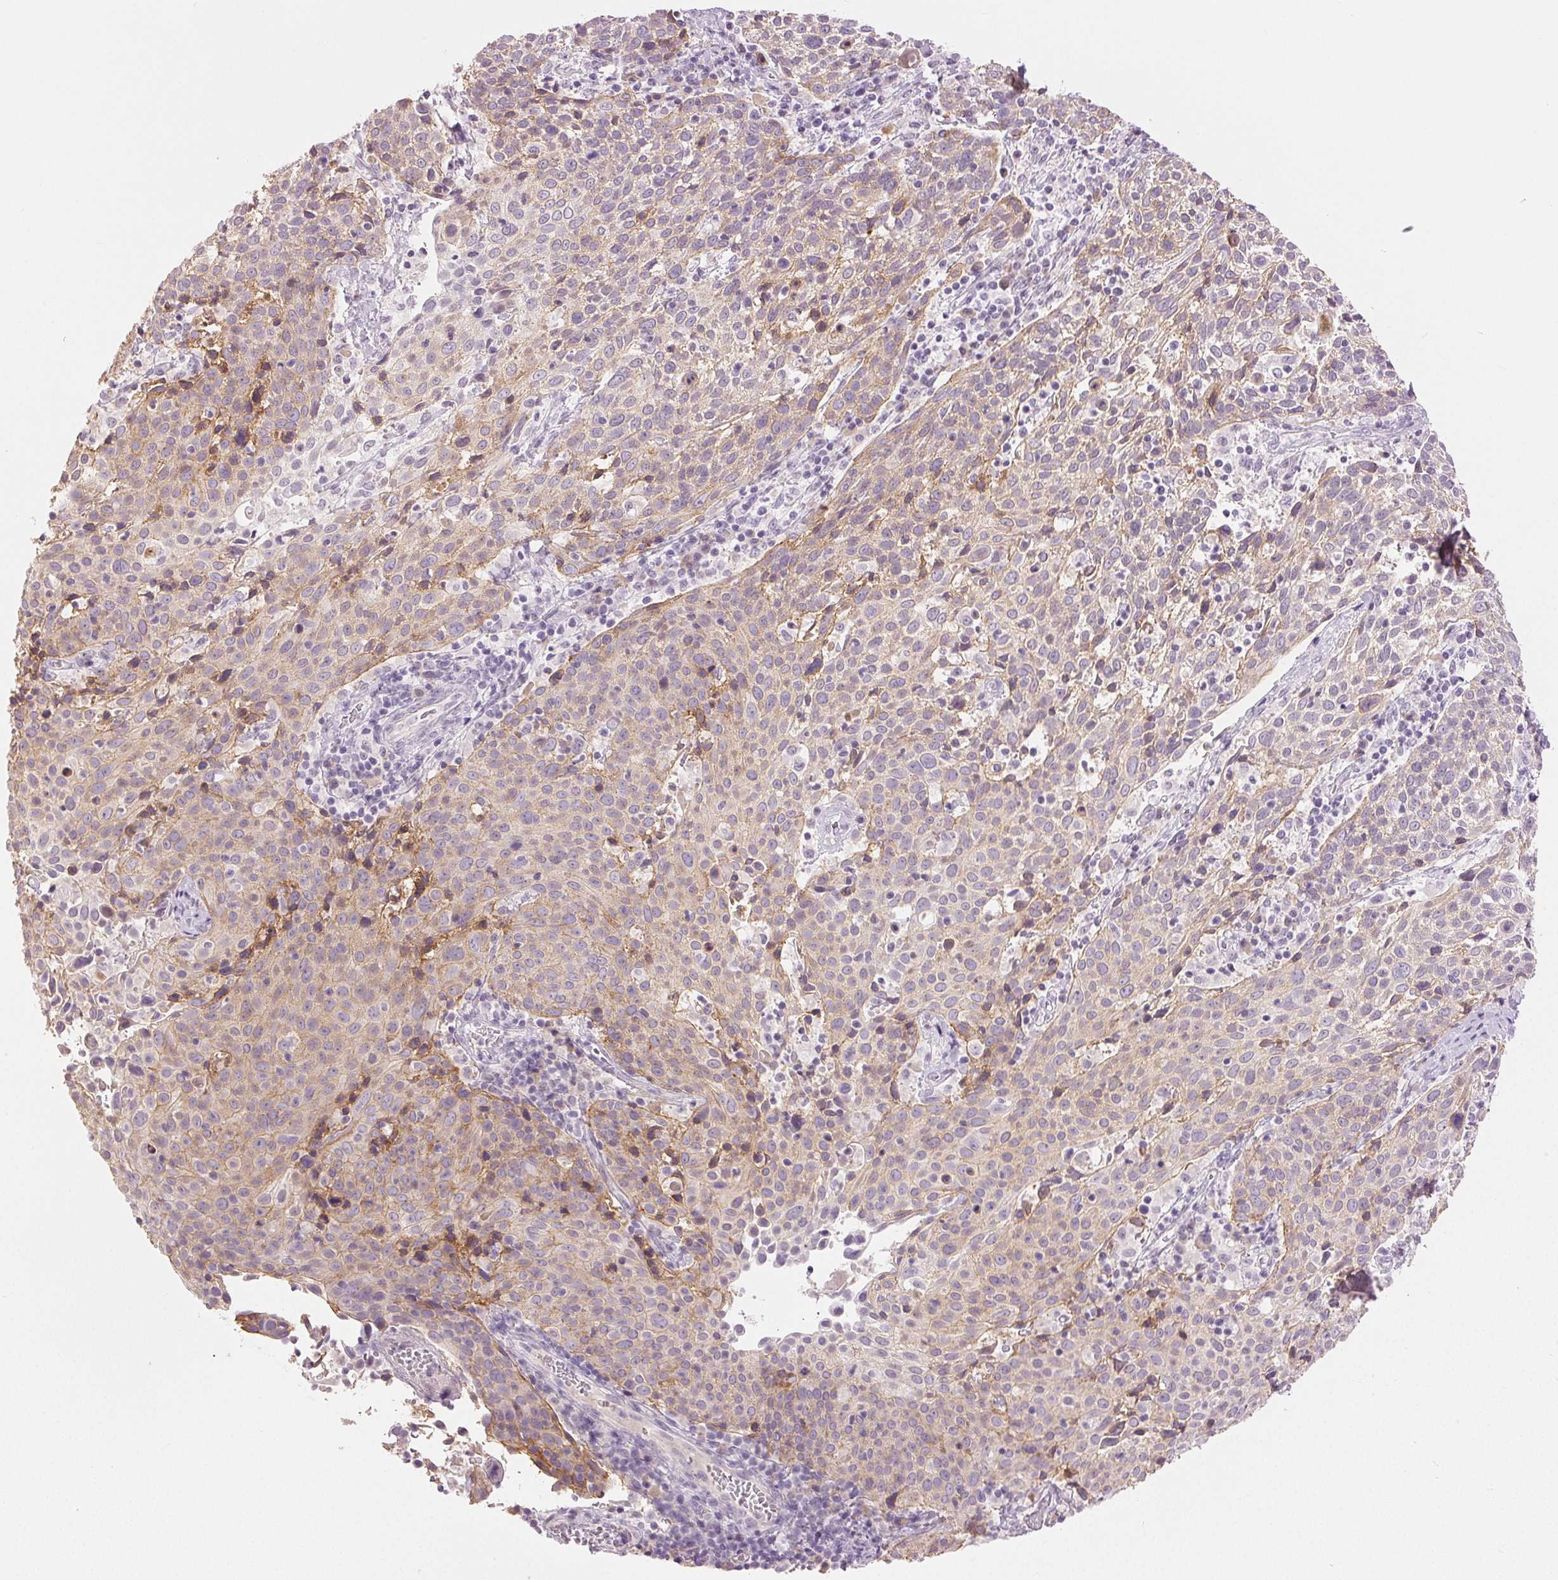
{"staining": {"intensity": "moderate", "quantity": "<25%", "location": "cytoplasmic/membranous"}, "tissue": "cervical cancer", "cell_type": "Tumor cells", "image_type": "cancer", "snomed": [{"axis": "morphology", "description": "Squamous cell carcinoma, NOS"}, {"axis": "topography", "description": "Cervix"}], "caption": "Approximately <25% of tumor cells in human squamous cell carcinoma (cervical) demonstrate moderate cytoplasmic/membranous protein positivity as visualized by brown immunohistochemical staining.", "gene": "DSG3", "patient": {"sex": "female", "age": 61}}